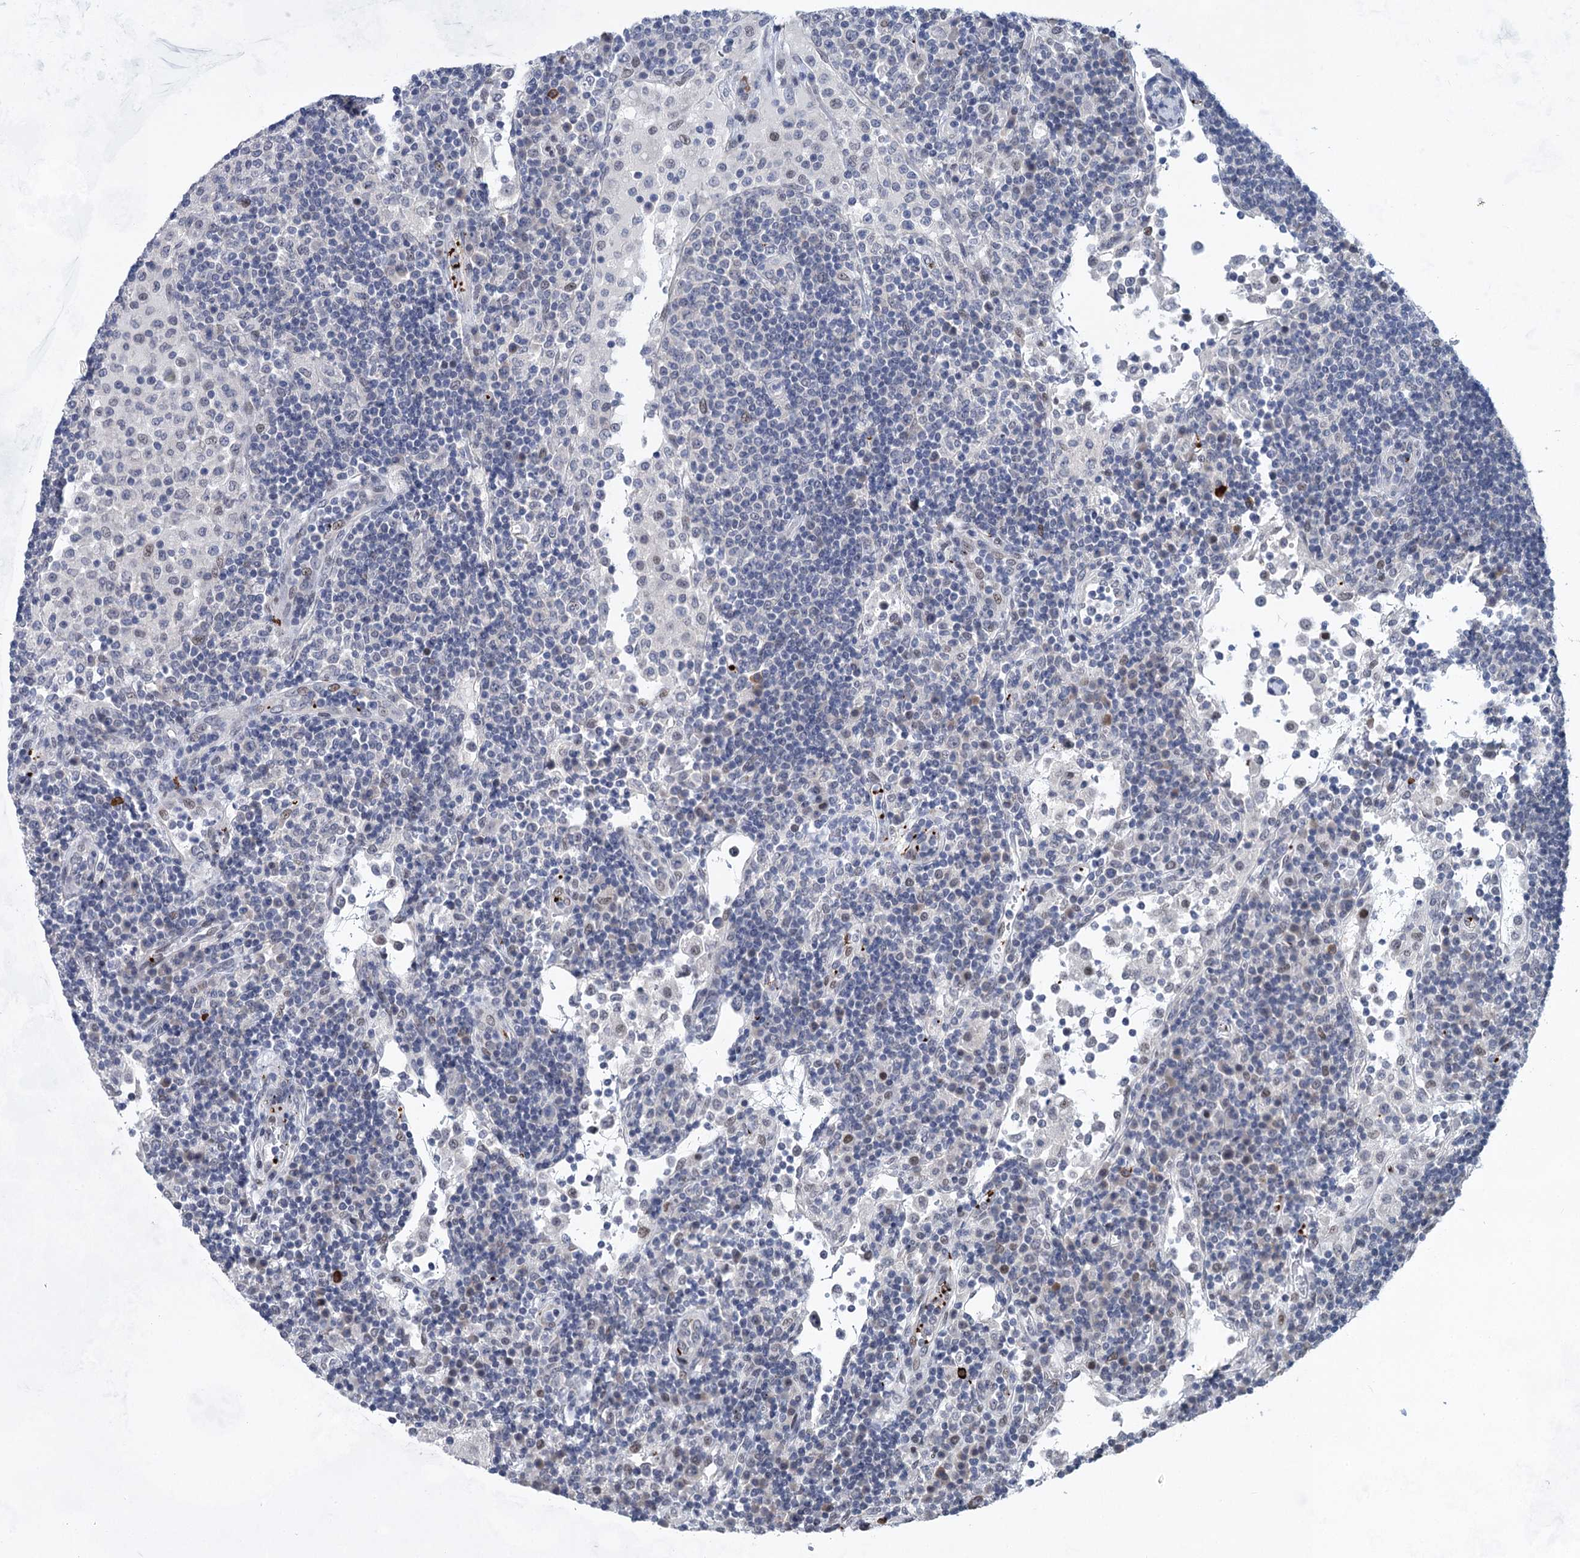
{"staining": {"intensity": "negative", "quantity": "none", "location": "none"}, "tissue": "lymph node", "cell_type": "Germinal center cells", "image_type": "normal", "snomed": [{"axis": "morphology", "description": "Normal tissue, NOS"}, {"axis": "topography", "description": "Lymph node"}], "caption": "Protein analysis of unremarkable lymph node demonstrates no significant staining in germinal center cells.", "gene": "MON2", "patient": {"sex": "female", "age": 53}}